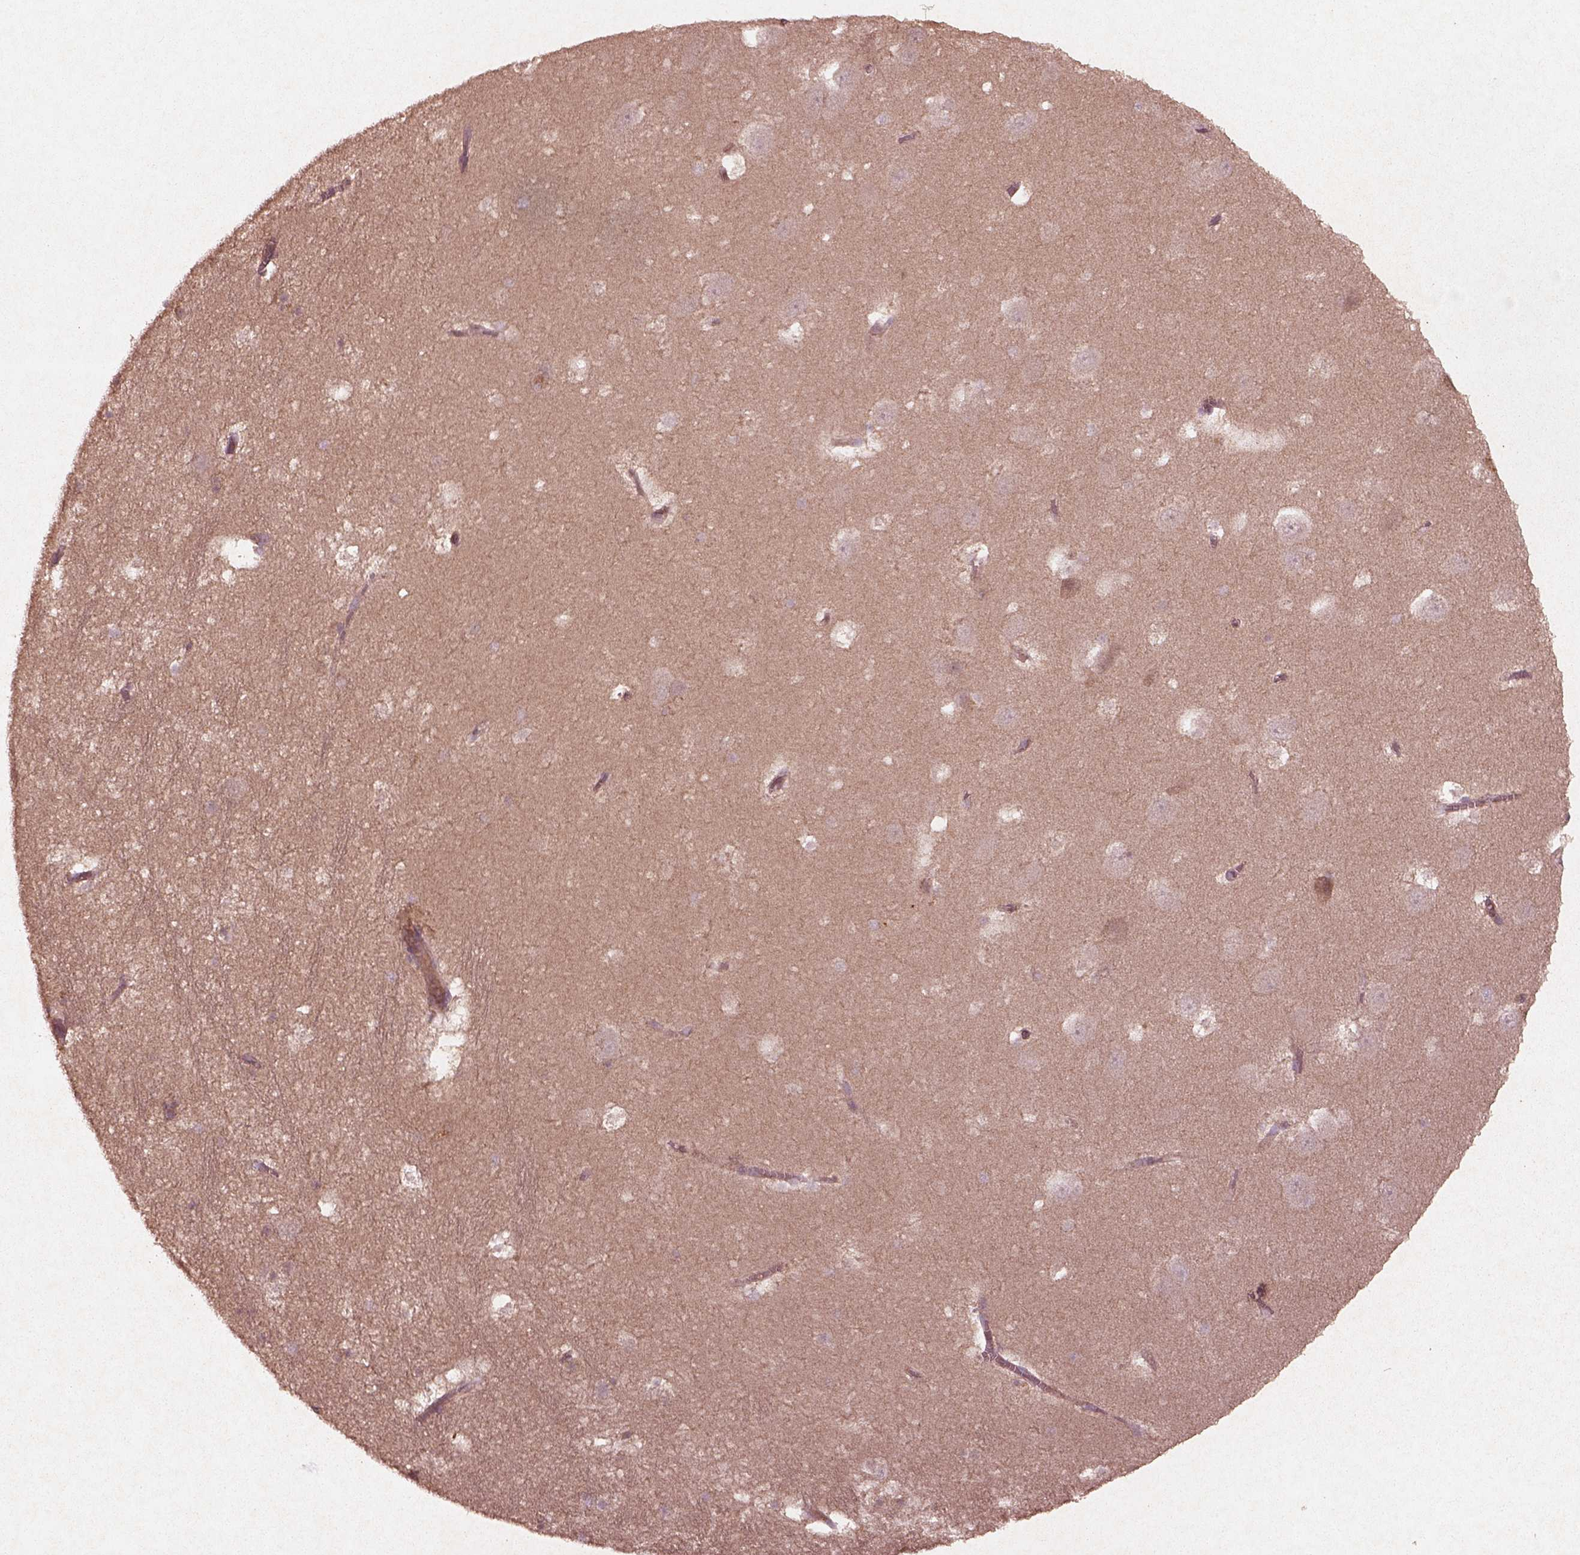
{"staining": {"intensity": "moderate", "quantity": ">75%", "location": "cytoplasmic/membranous"}, "tissue": "hippocampus", "cell_type": "Glial cells", "image_type": "normal", "snomed": [{"axis": "morphology", "description": "Normal tissue, NOS"}, {"axis": "topography", "description": "Hippocampus"}], "caption": "Hippocampus stained for a protein exhibits moderate cytoplasmic/membranous positivity in glial cells. The staining is performed using DAB (3,3'-diaminobenzidine) brown chromogen to label protein expression. The nuclei are counter-stained blue using hematoxylin.", "gene": "FAM234A", "patient": {"sex": "male", "age": 45}}